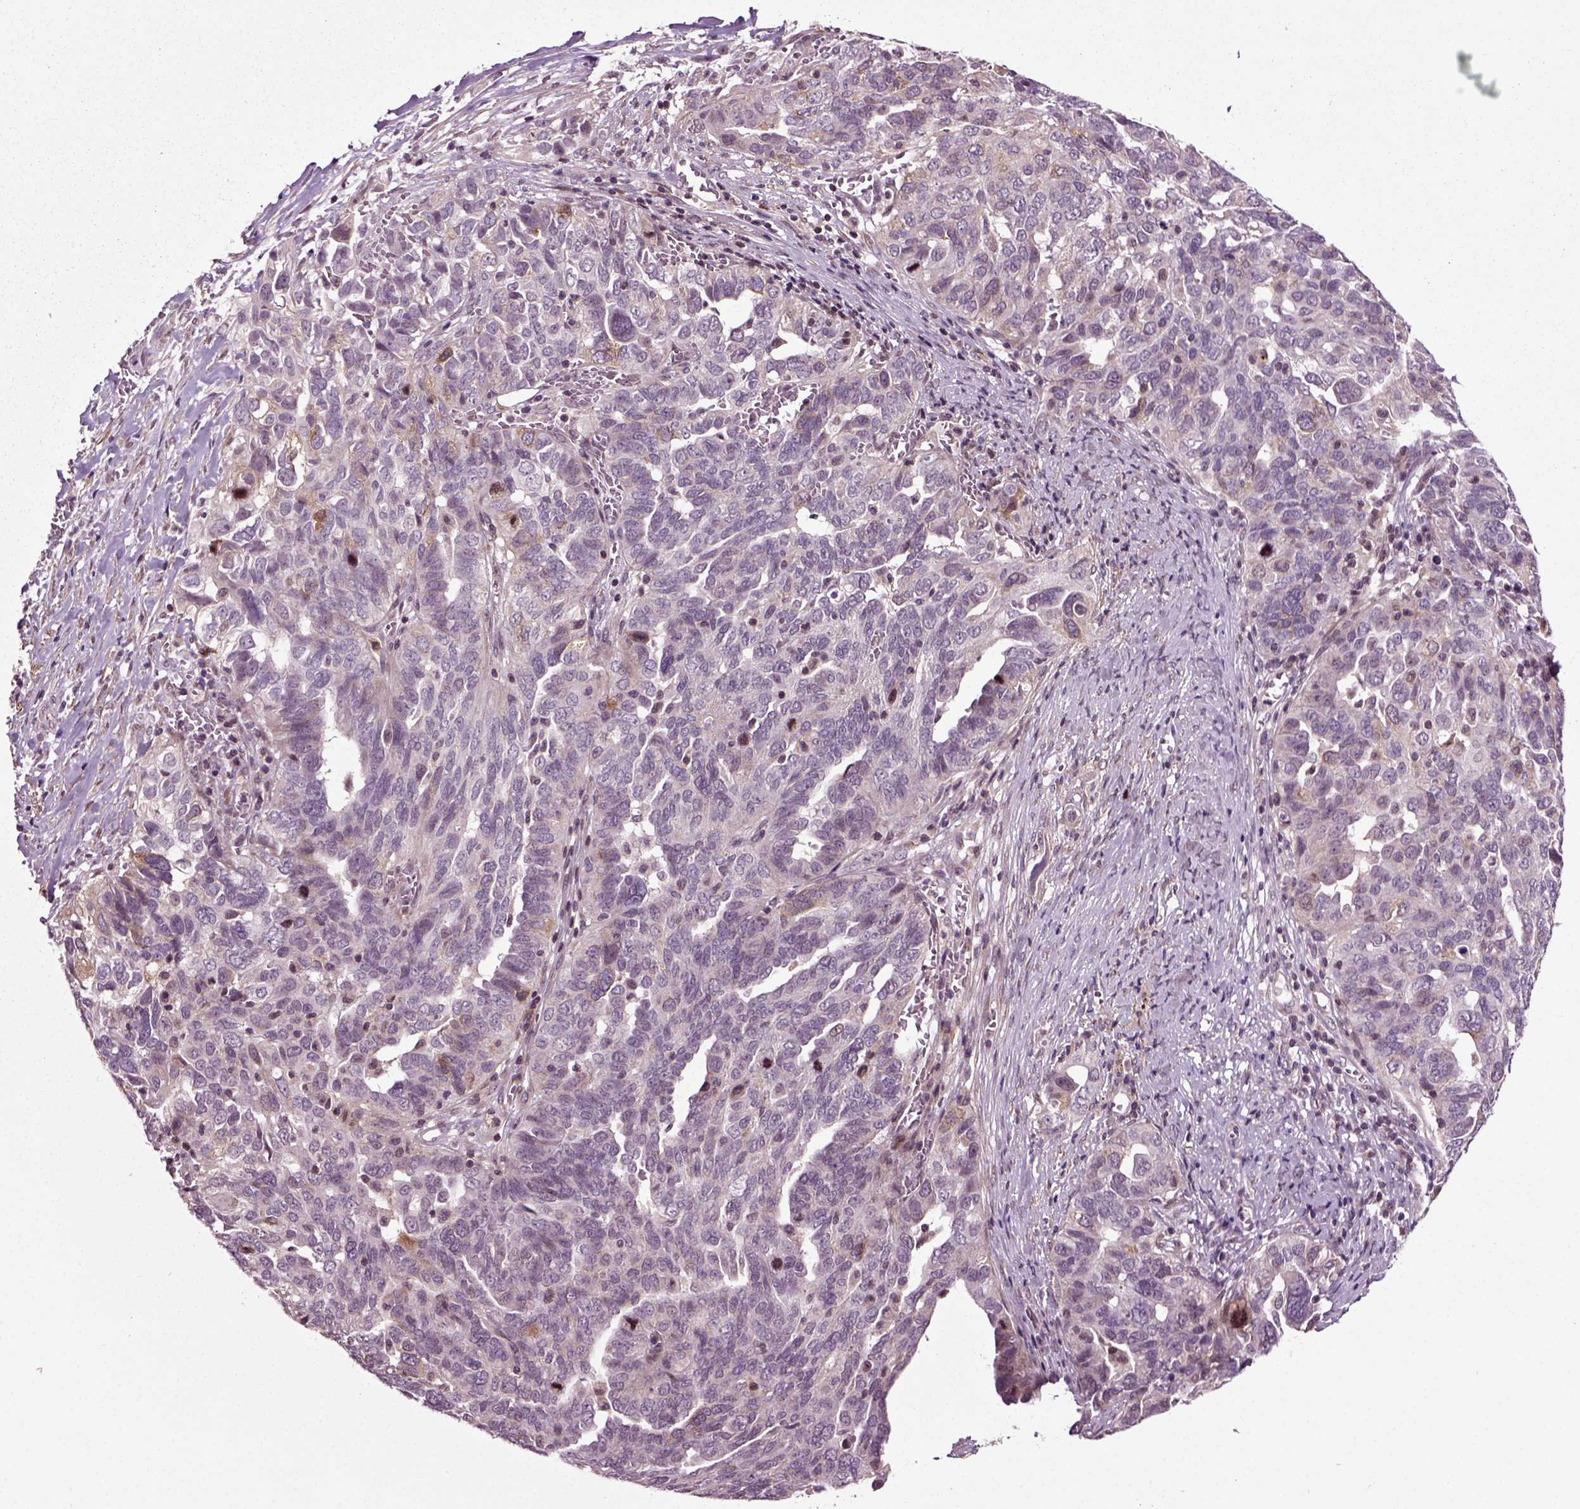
{"staining": {"intensity": "negative", "quantity": "none", "location": "none"}, "tissue": "ovarian cancer", "cell_type": "Tumor cells", "image_type": "cancer", "snomed": [{"axis": "morphology", "description": "Carcinoma, endometroid"}, {"axis": "topography", "description": "Soft tissue"}, {"axis": "topography", "description": "Ovary"}], "caption": "High magnification brightfield microscopy of endometroid carcinoma (ovarian) stained with DAB (brown) and counterstained with hematoxylin (blue): tumor cells show no significant expression. Nuclei are stained in blue.", "gene": "KNSTRN", "patient": {"sex": "female", "age": 52}}